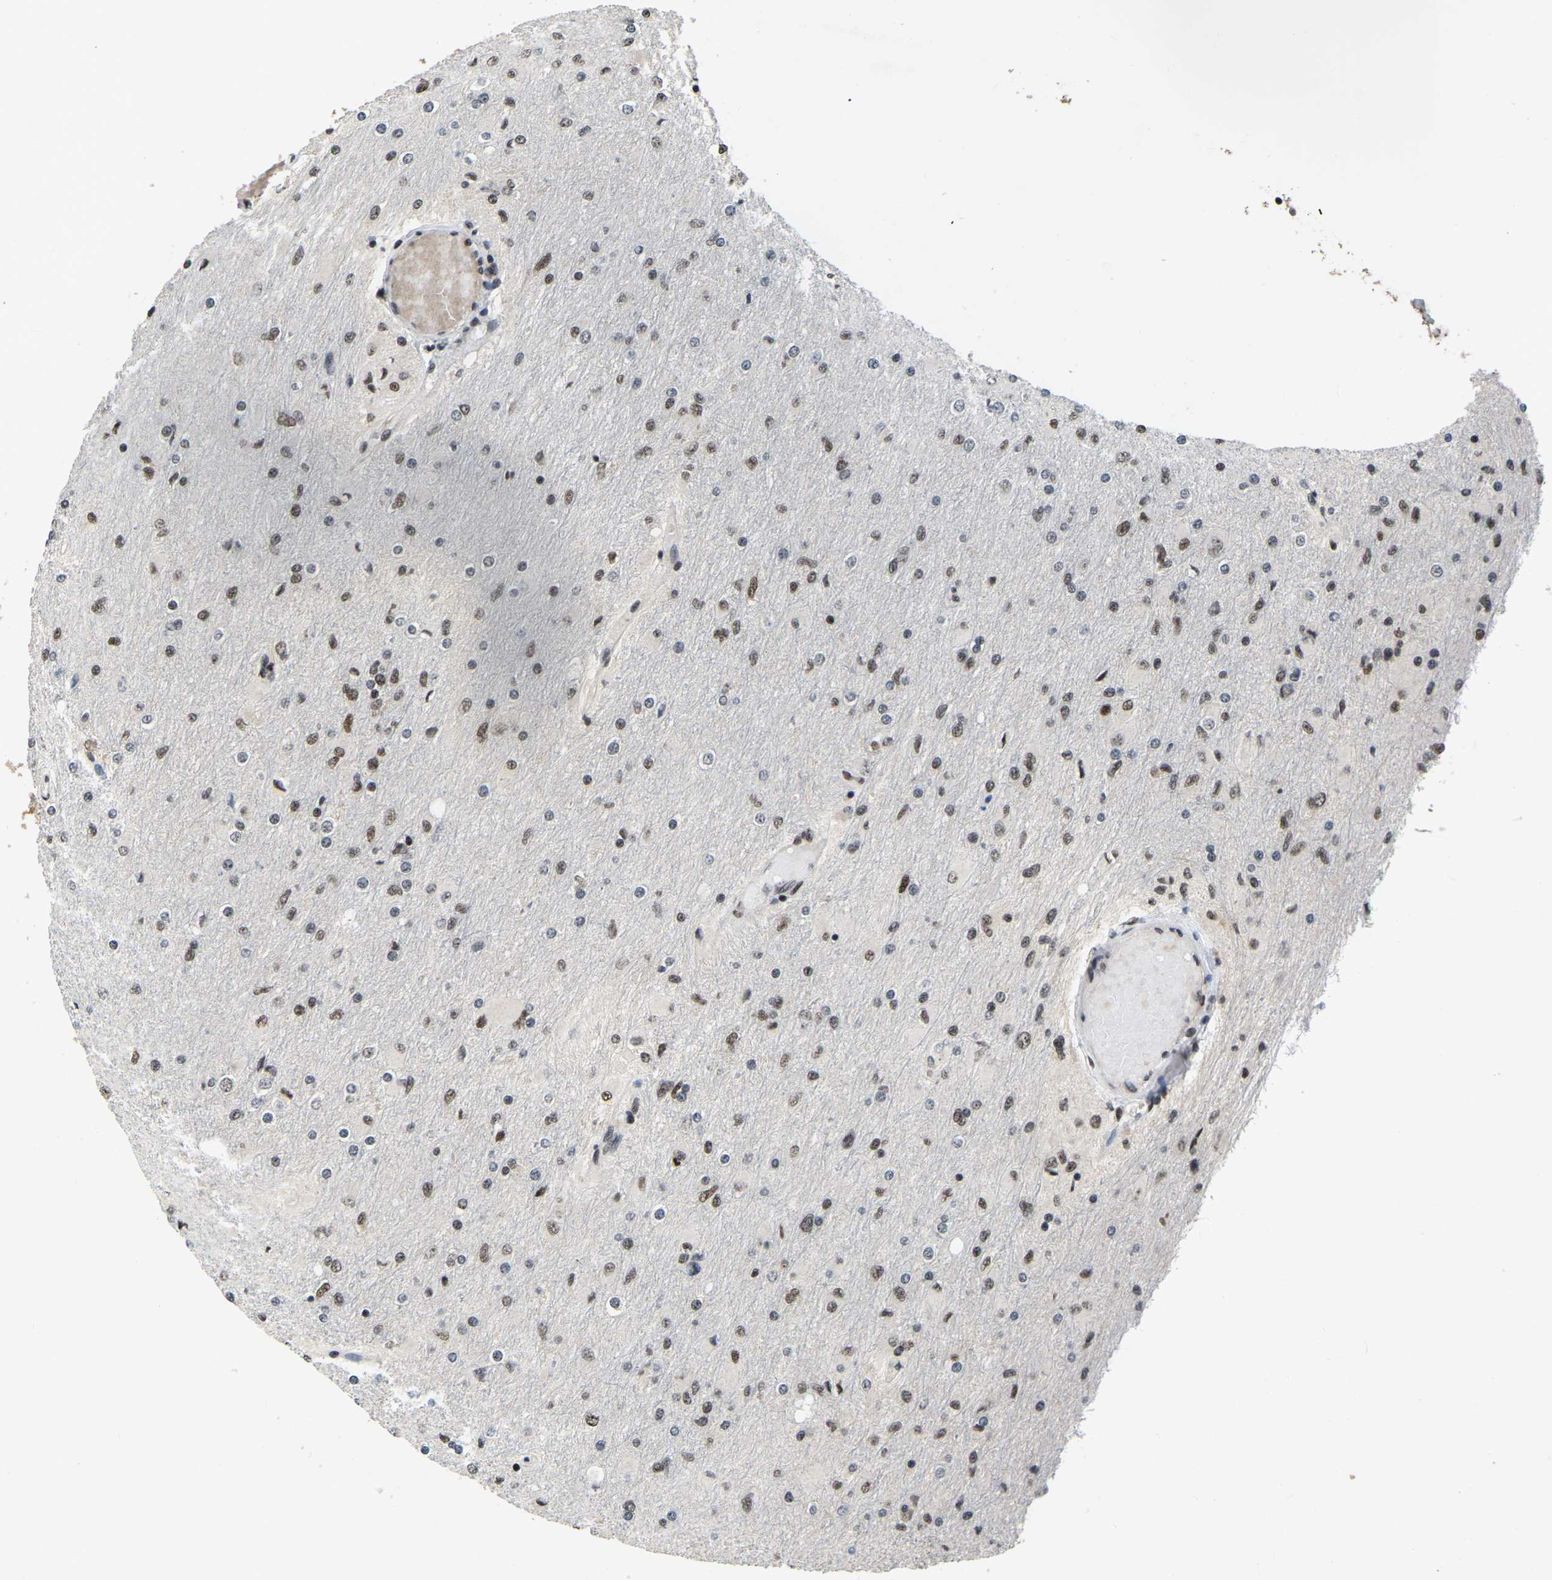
{"staining": {"intensity": "weak", "quantity": "25%-75%", "location": "nuclear"}, "tissue": "glioma", "cell_type": "Tumor cells", "image_type": "cancer", "snomed": [{"axis": "morphology", "description": "Glioma, malignant, High grade"}, {"axis": "topography", "description": "Cerebral cortex"}], "caption": "Immunohistochemistry staining of malignant glioma (high-grade), which displays low levels of weak nuclear expression in approximately 25%-75% of tumor cells indicating weak nuclear protein positivity. The staining was performed using DAB (3,3'-diaminobenzidine) (brown) for protein detection and nuclei were counterstained in hematoxylin (blue).", "gene": "TBL1XR1", "patient": {"sex": "female", "age": 36}}